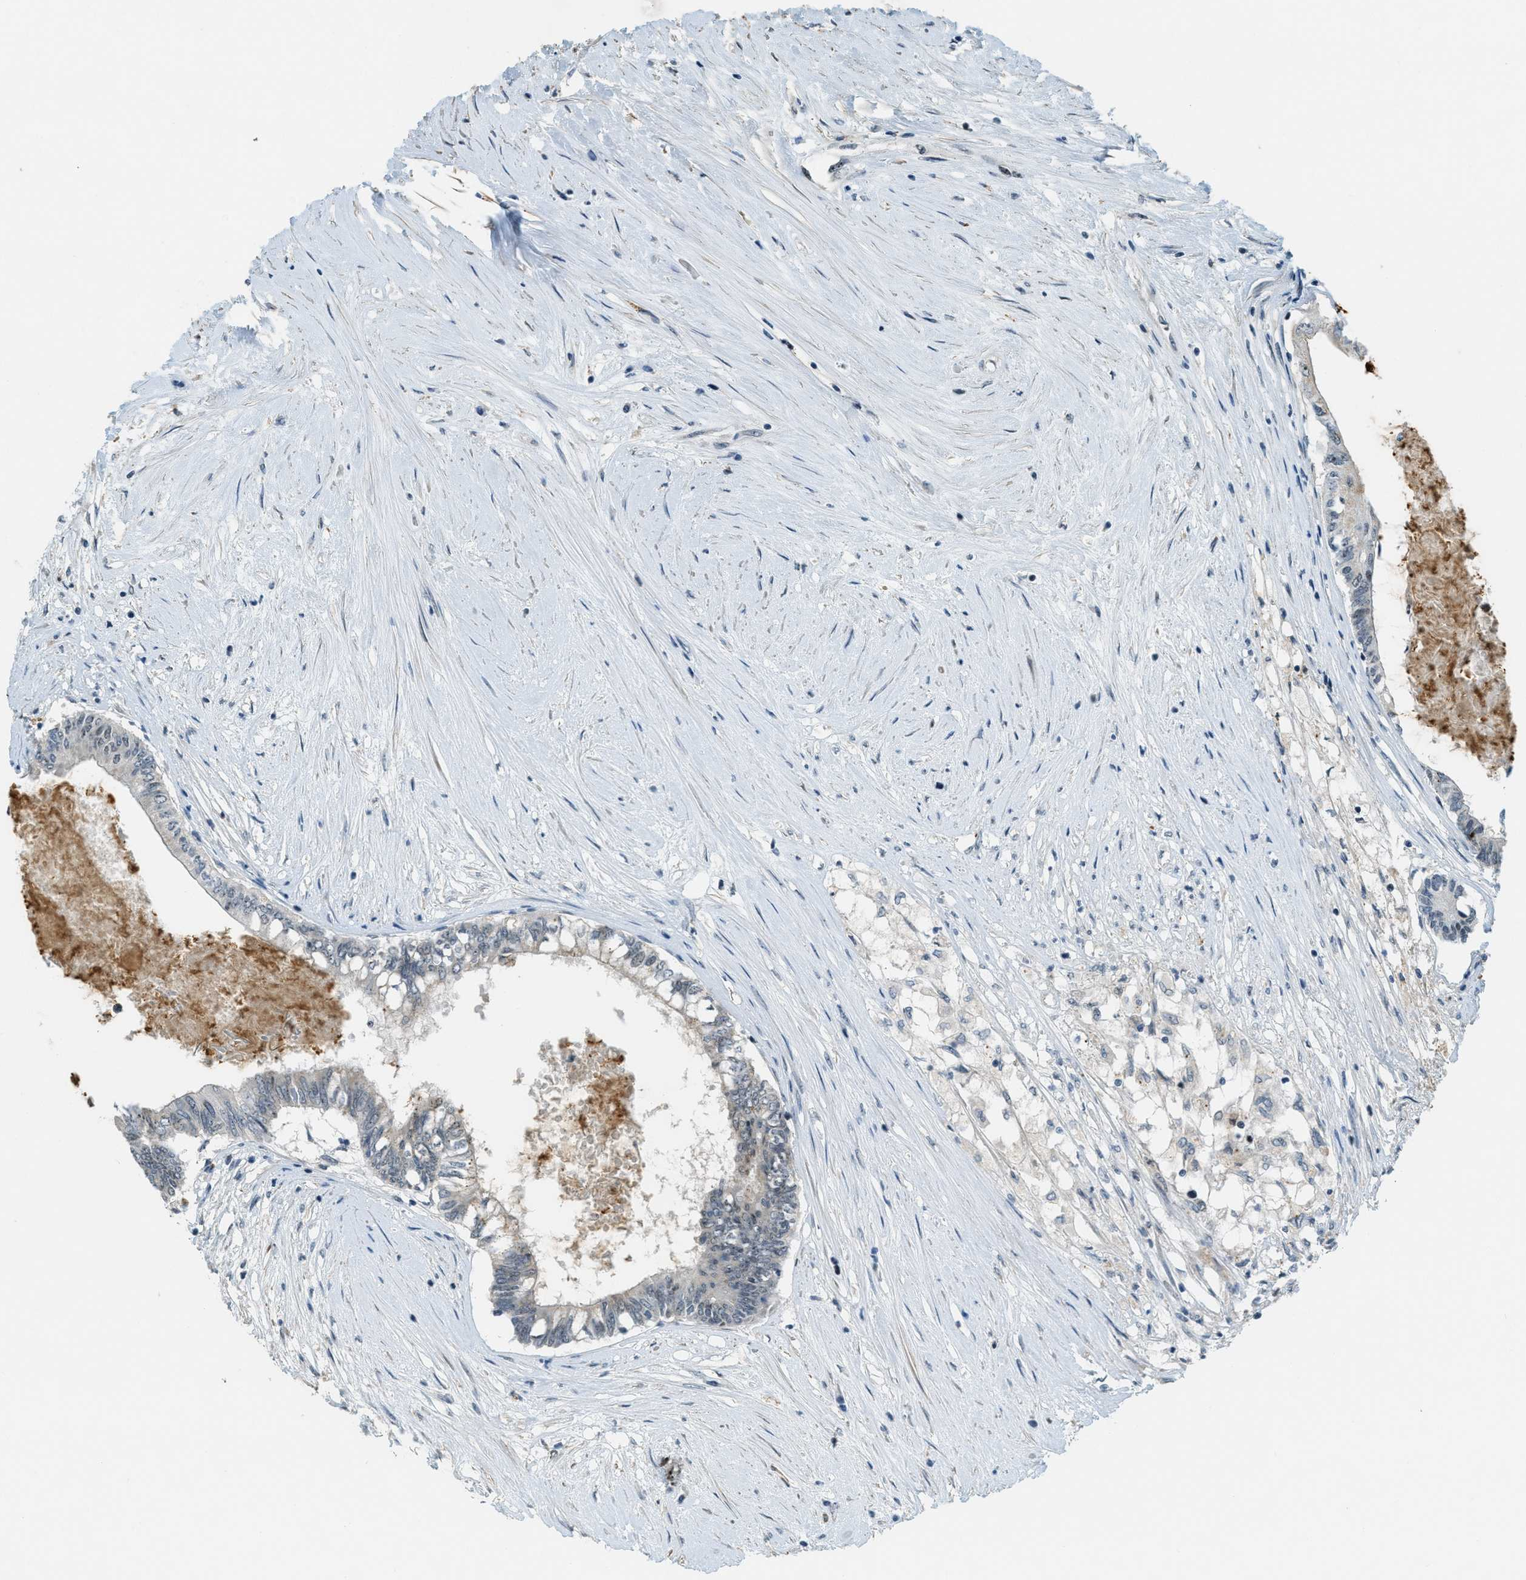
{"staining": {"intensity": "weak", "quantity": "25%-75%", "location": "nuclear"}, "tissue": "colorectal cancer", "cell_type": "Tumor cells", "image_type": "cancer", "snomed": [{"axis": "morphology", "description": "Adenocarcinoma, NOS"}, {"axis": "topography", "description": "Rectum"}], "caption": "Immunohistochemistry (IHC) staining of colorectal cancer, which exhibits low levels of weak nuclear expression in approximately 25%-75% of tumor cells indicating weak nuclear protein positivity. The staining was performed using DAB (3,3'-diaminobenzidine) (brown) for protein detection and nuclei were counterstained in hematoxylin (blue).", "gene": "DDX47", "patient": {"sex": "male", "age": 63}}